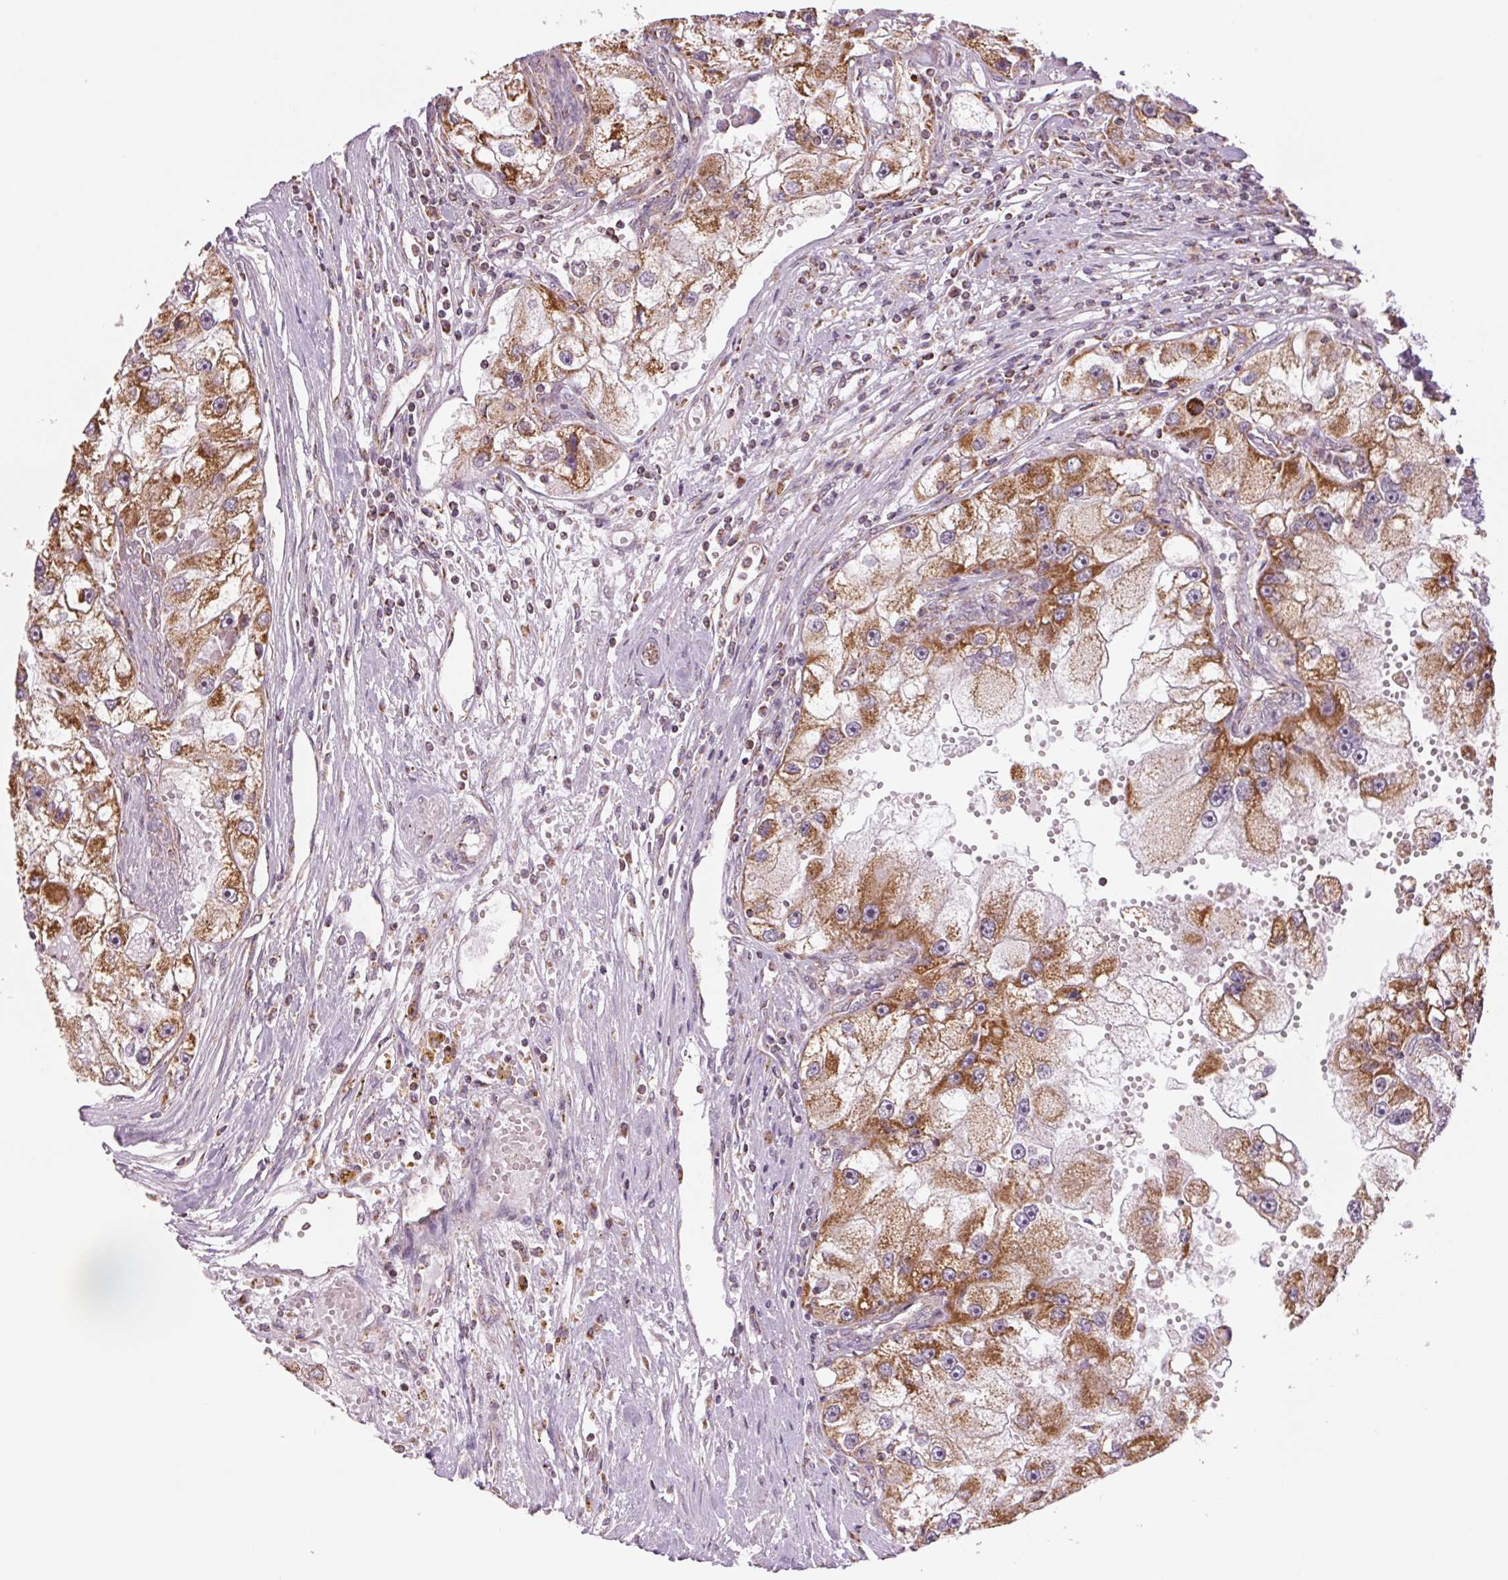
{"staining": {"intensity": "moderate", "quantity": ">75%", "location": "cytoplasmic/membranous"}, "tissue": "renal cancer", "cell_type": "Tumor cells", "image_type": "cancer", "snomed": [{"axis": "morphology", "description": "Adenocarcinoma, NOS"}, {"axis": "topography", "description": "Kidney"}], "caption": "Tumor cells display medium levels of moderate cytoplasmic/membranous expression in about >75% of cells in human renal cancer (adenocarcinoma). The staining is performed using DAB (3,3'-diaminobenzidine) brown chromogen to label protein expression. The nuclei are counter-stained blue using hematoxylin.", "gene": "MATCAP1", "patient": {"sex": "male", "age": 63}}